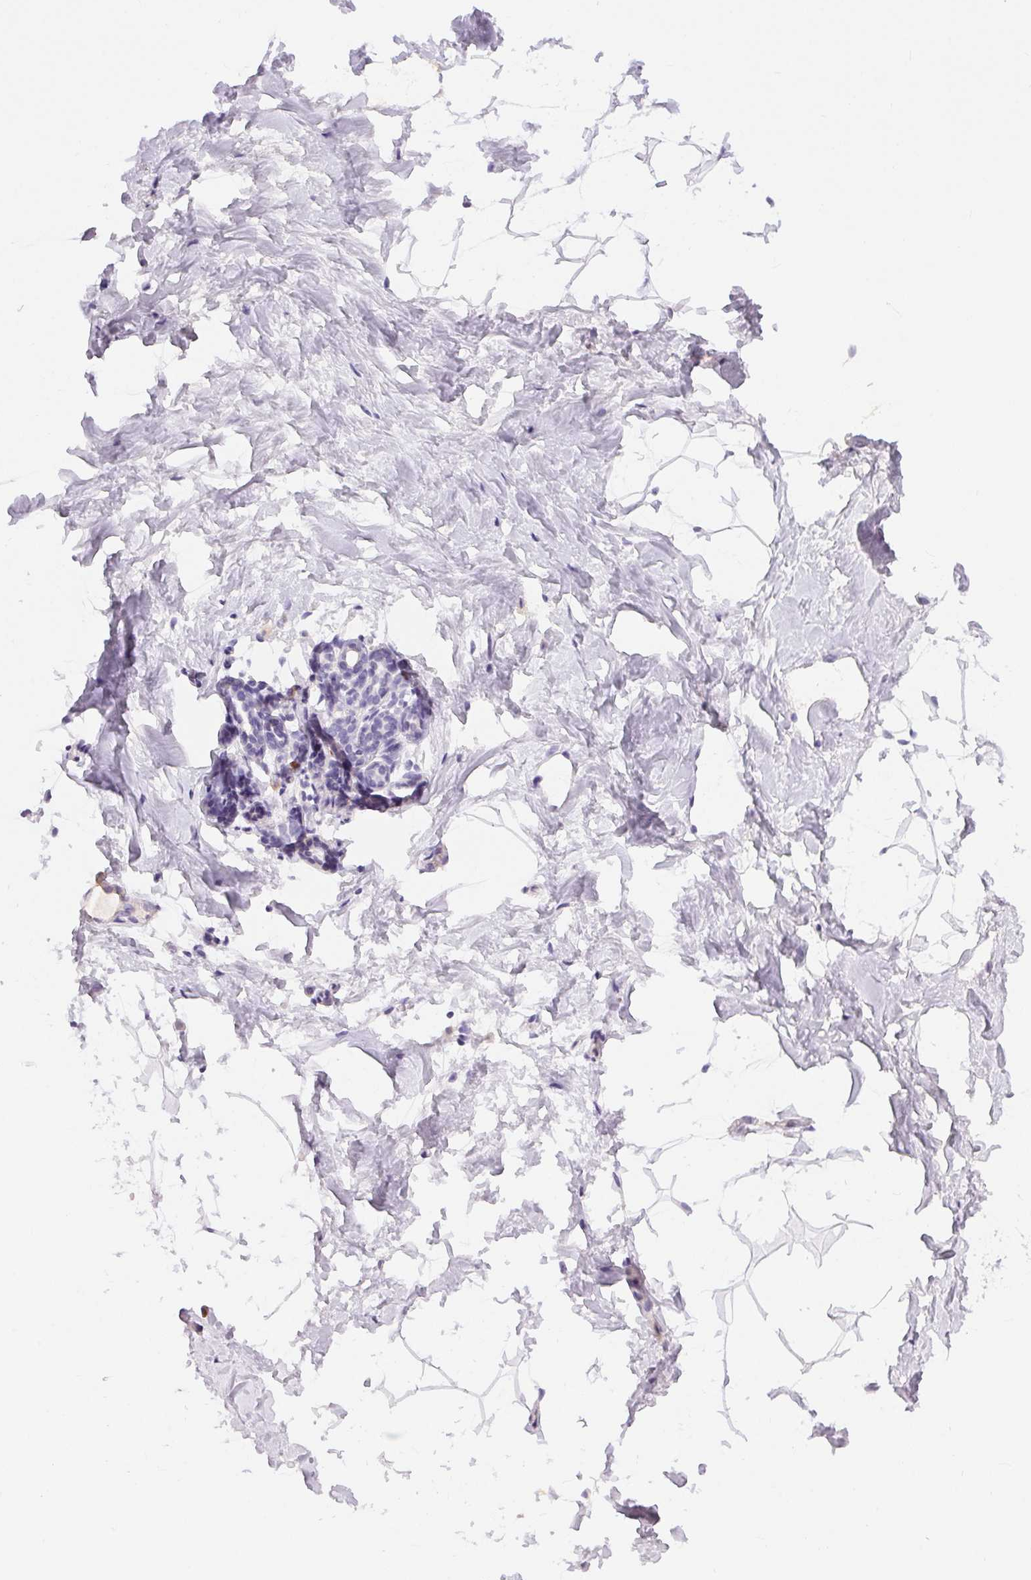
{"staining": {"intensity": "negative", "quantity": "none", "location": "none"}, "tissue": "breast", "cell_type": "Adipocytes", "image_type": "normal", "snomed": [{"axis": "morphology", "description": "Normal tissue, NOS"}, {"axis": "topography", "description": "Breast"}], "caption": "Adipocytes show no significant staining in unremarkable breast.", "gene": "PNLIPRP3", "patient": {"sex": "female", "age": 32}}